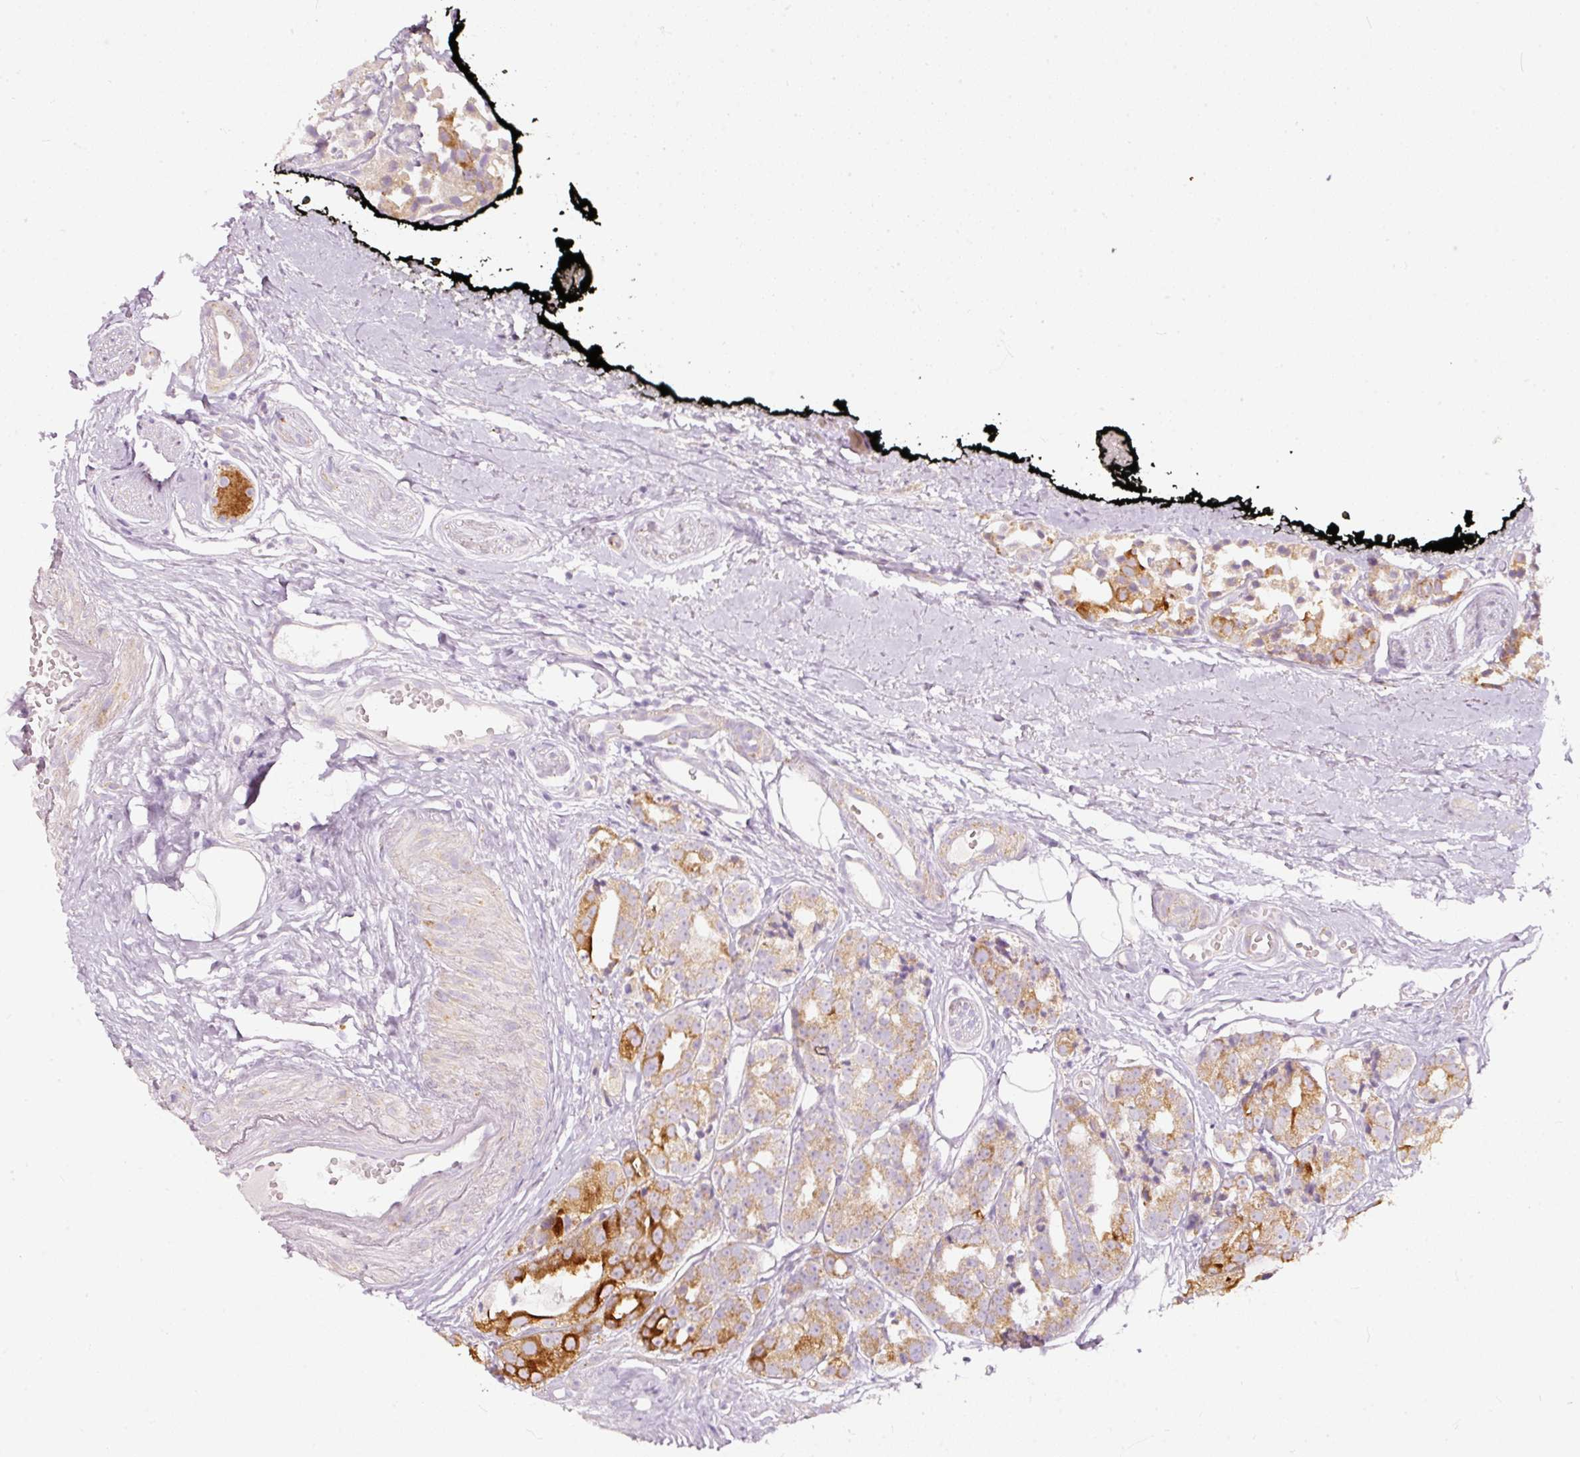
{"staining": {"intensity": "strong", "quantity": "25%-75%", "location": "cytoplasmic/membranous"}, "tissue": "prostate cancer", "cell_type": "Tumor cells", "image_type": "cancer", "snomed": [{"axis": "morphology", "description": "Adenocarcinoma, High grade"}, {"axis": "topography", "description": "Prostate"}], "caption": "A high-resolution photomicrograph shows IHC staining of prostate cancer (high-grade adenocarcinoma), which demonstrates strong cytoplasmic/membranous expression in about 25%-75% of tumor cells.", "gene": "MTHFD2", "patient": {"sex": "male", "age": 71}}